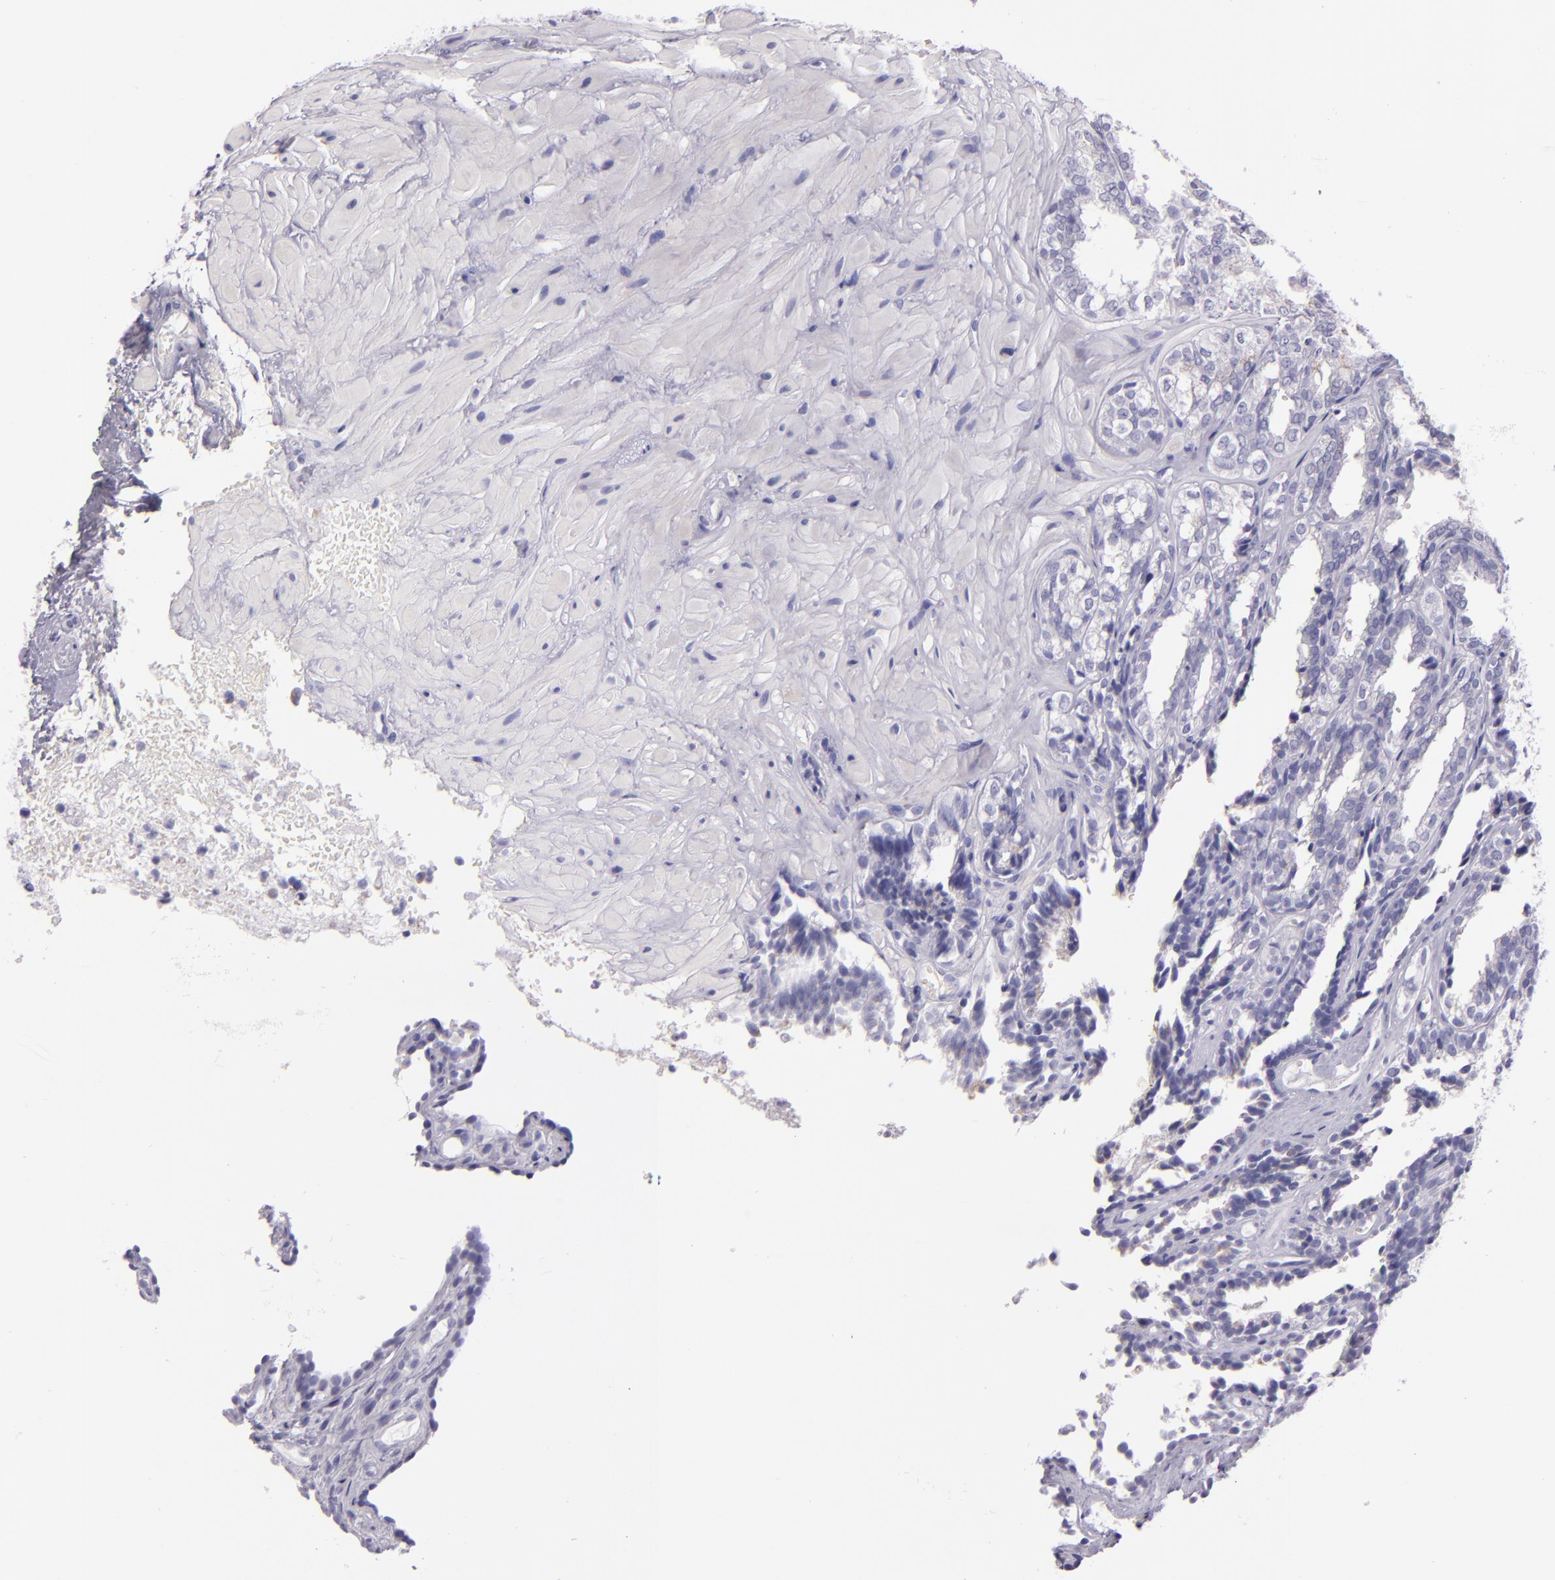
{"staining": {"intensity": "negative", "quantity": "none", "location": "none"}, "tissue": "seminal vesicle", "cell_type": "Glandular cells", "image_type": "normal", "snomed": [{"axis": "morphology", "description": "Normal tissue, NOS"}, {"axis": "topography", "description": "Seminal veicle"}], "caption": "Protein analysis of normal seminal vesicle demonstrates no significant staining in glandular cells. Brightfield microscopy of immunohistochemistry (IHC) stained with DAB (3,3'-diaminobenzidine) (brown) and hematoxylin (blue), captured at high magnification.", "gene": "MUC5AC", "patient": {"sex": "male", "age": 26}}